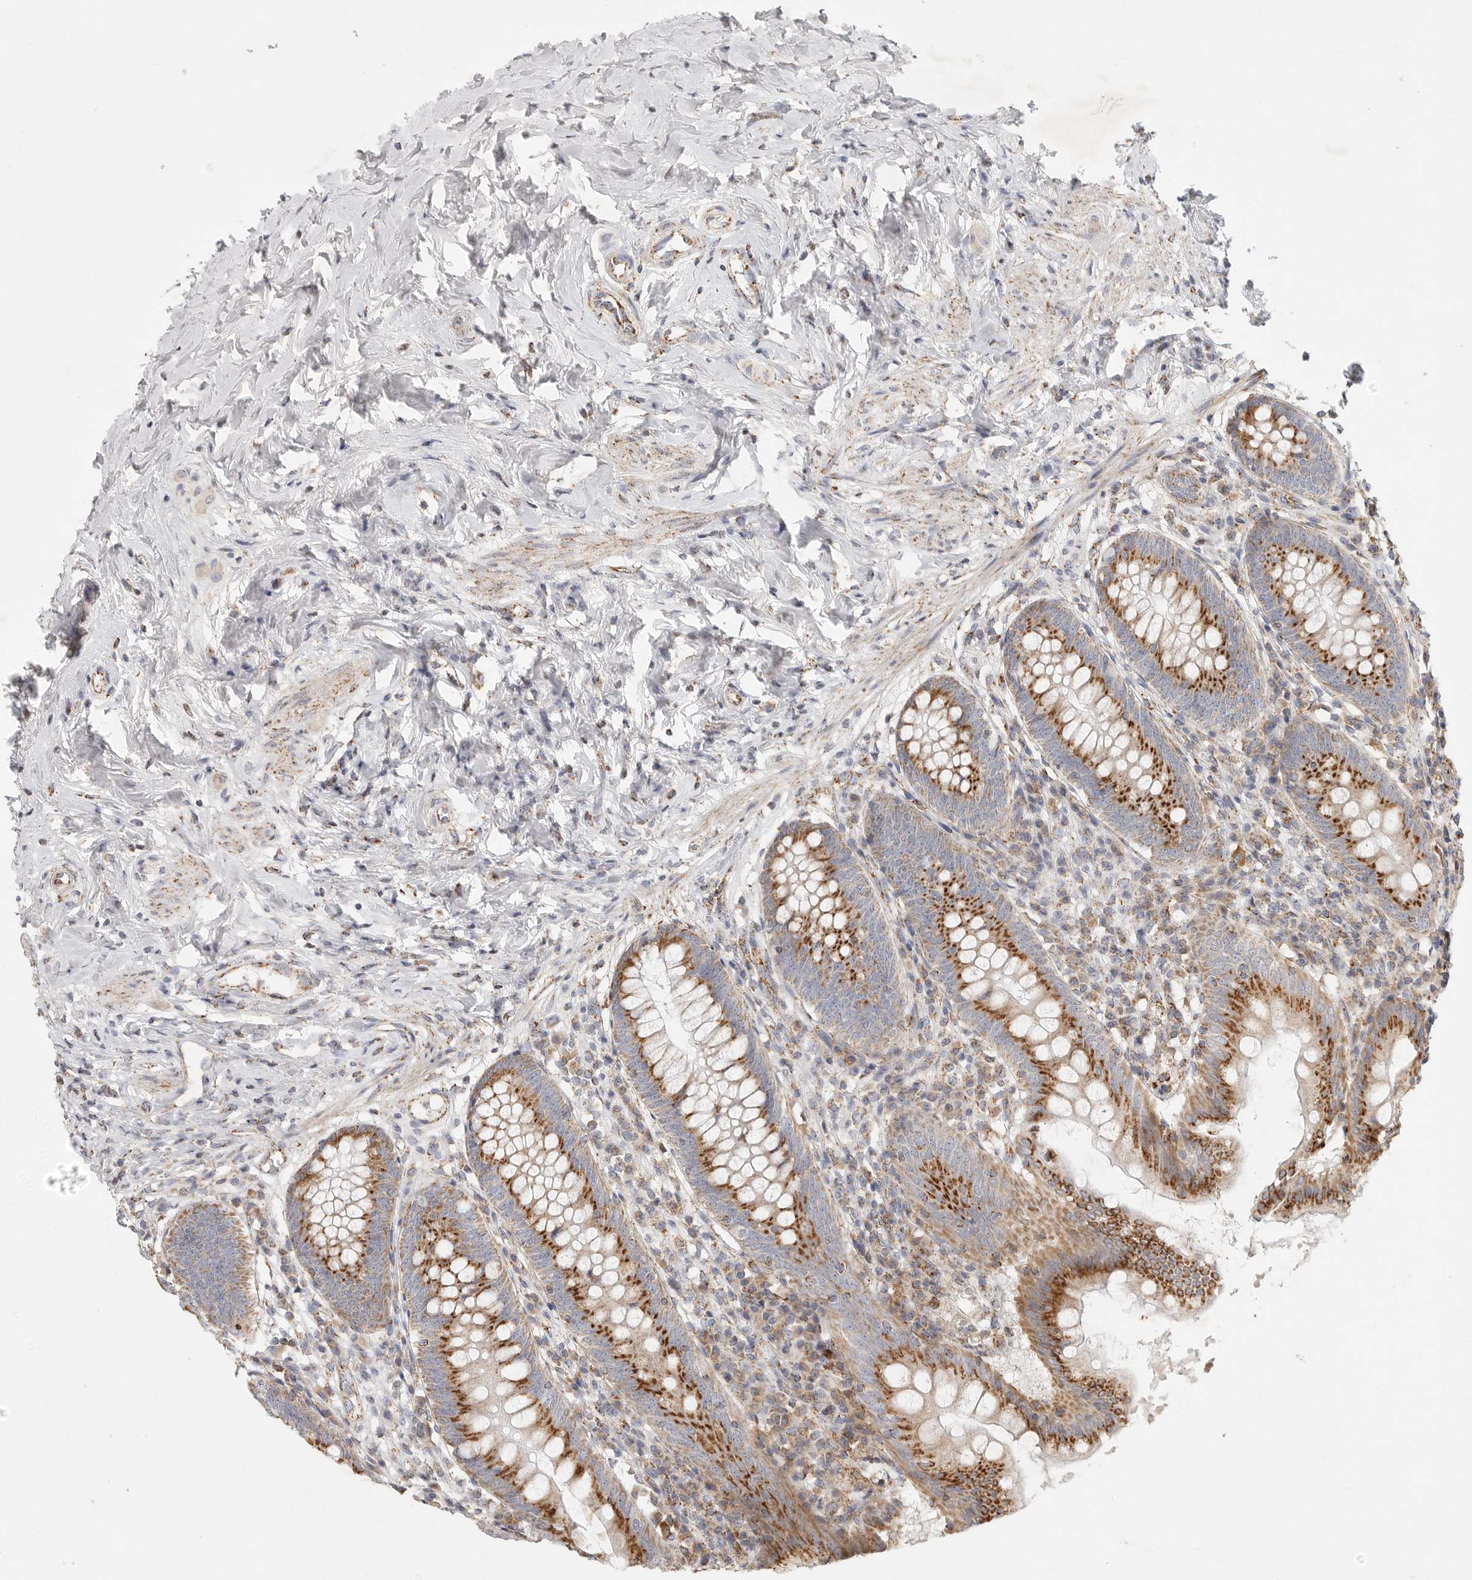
{"staining": {"intensity": "moderate", "quantity": ">75%", "location": "cytoplasmic/membranous"}, "tissue": "appendix", "cell_type": "Glandular cells", "image_type": "normal", "snomed": [{"axis": "morphology", "description": "Normal tissue, NOS"}, {"axis": "topography", "description": "Appendix"}], "caption": "DAB immunohistochemical staining of normal appendix shows moderate cytoplasmic/membranous protein staining in about >75% of glandular cells. (DAB IHC with brightfield microscopy, high magnification).", "gene": "SLC25A26", "patient": {"sex": "female", "age": 54}}